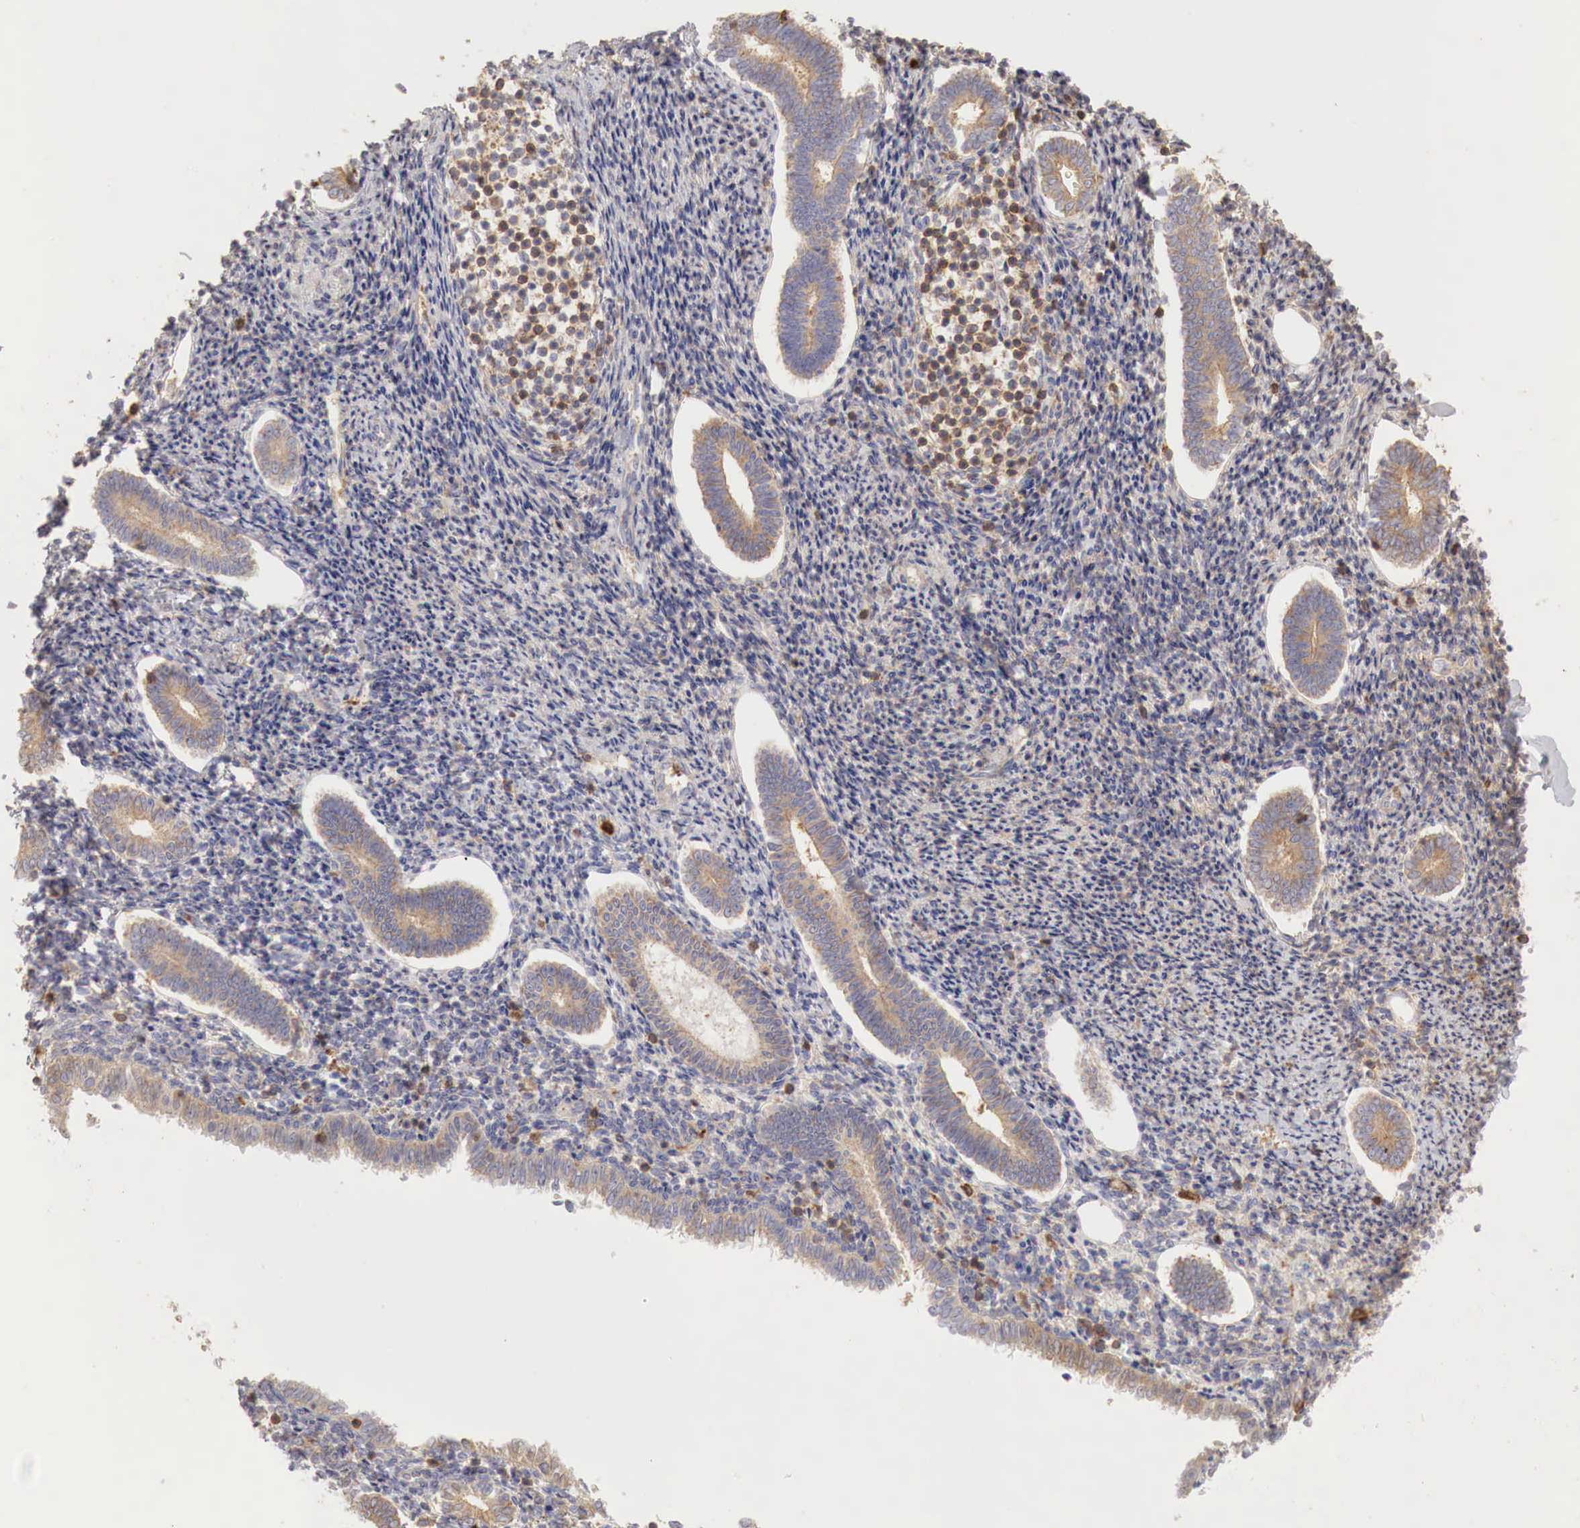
{"staining": {"intensity": "weak", "quantity": "<25%", "location": "cytoplasmic/membranous"}, "tissue": "endometrium", "cell_type": "Cells in endometrial stroma", "image_type": "normal", "snomed": [{"axis": "morphology", "description": "Normal tissue, NOS"}, {"axis": "topography", "description": "Endometrium"}], "caption": "High magnification brightfield microscopy of benign endometrium stained with DAB (brown) and counterstained with hematoxylin (blue): cells in endometrial stroma show no significant expression.", "gene": "G6PD", "patient": {"sex": "female", "age": 52}}